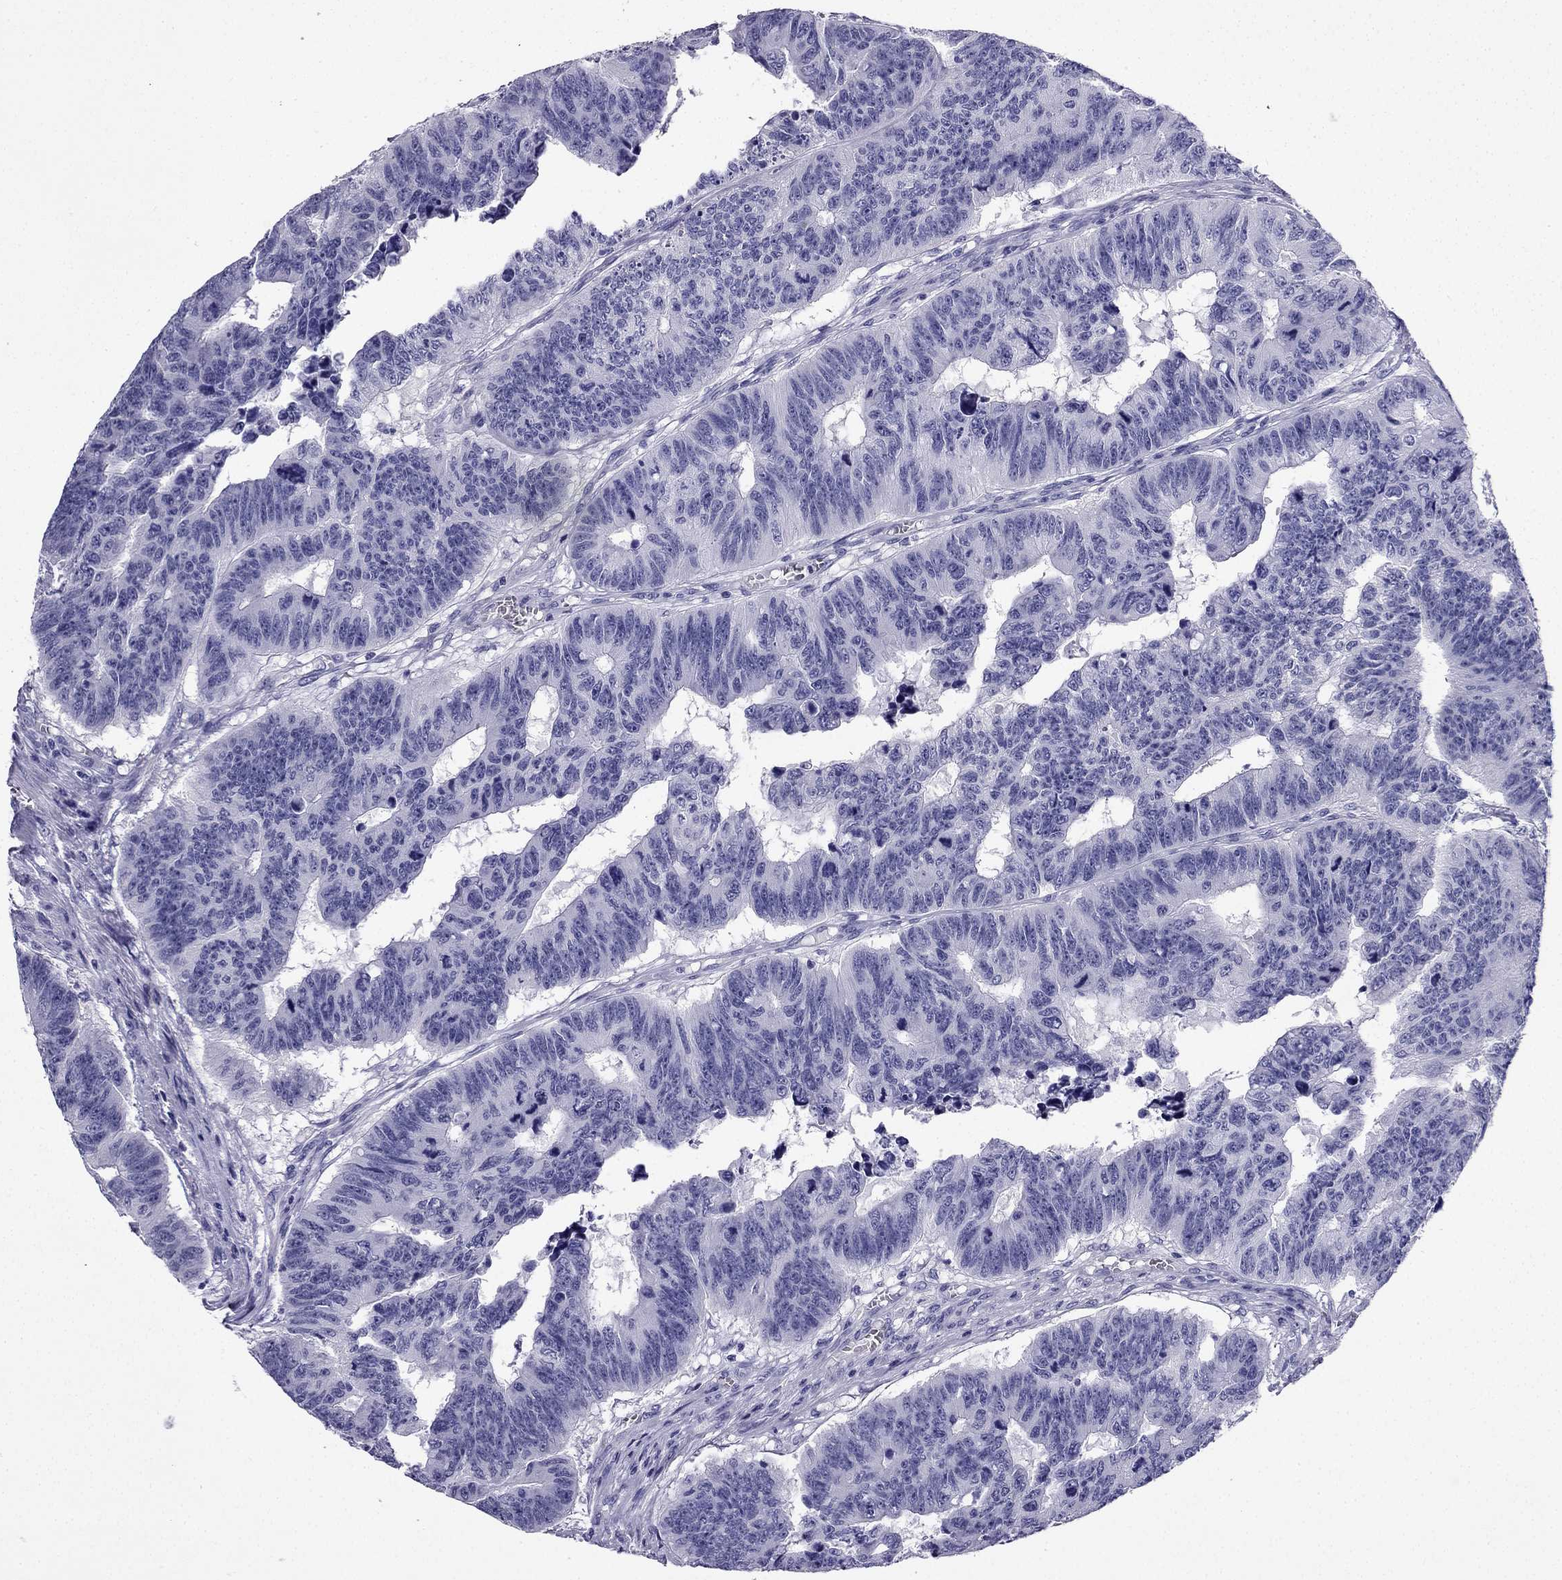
{"staining": {"intensity": "negative", "quantity": "none", "location": "none"}, "tissue": "colorectal cancer", "cell_type": "Tumor cells", "image_type": "cancer", "snomed": [{"axis": "morphology", "description": "Adenocarcinoma, NOS"}, {"axis": "topography", "description": "Appendix"}, {"axis": "topography", "description": "Colon"}, {"axis": "topography", "description": "Cecum"}, {"axis": "topography", "description": "Colon asc"}], "caption": "IHC of colorectal cancer (adenocarcinoma) shows no staining in tumor cells.", "gene": "NPTX1", "patient": {"sex": "female", "age": 85}}